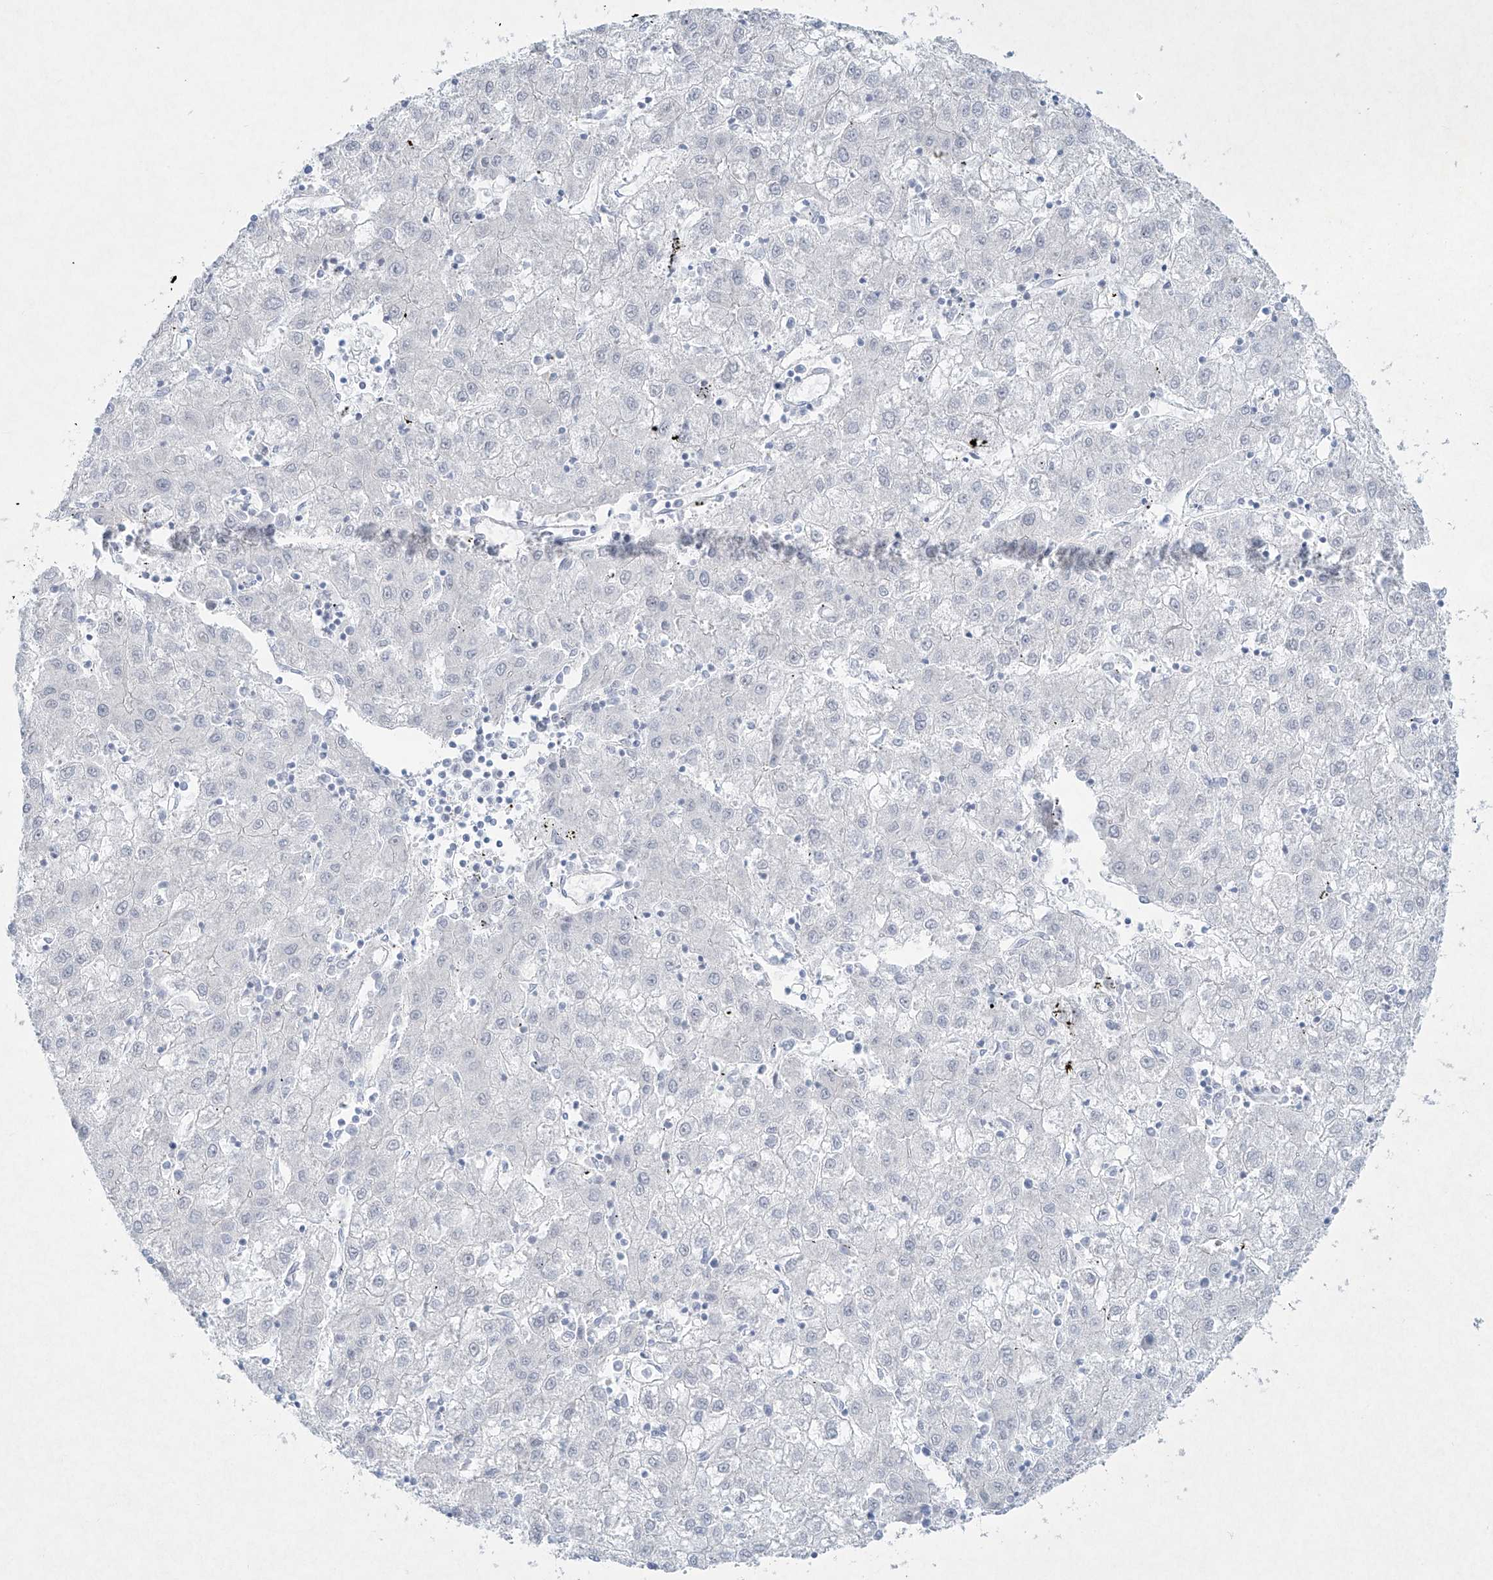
{"staining": {"intensity": "negative", "quantity": "none", "location": "none"}, "tissue": "liver cancer", "cell_type": "Tumor cells", "image_type": "cancer", "snomed": [{"axis": "morphology", "description": "Carcinoma, Hepatocellular, NOS"}, {"axis": "topography", "description": "Liver"}], "caption": "Liver cancer (hepatocellular carcinoma) stained for a protein using immunohistochemistry (IHC) shows no positivity tumor cells.", "gene": "PAX6", "patient": {"sex": "male", "age": 72}}